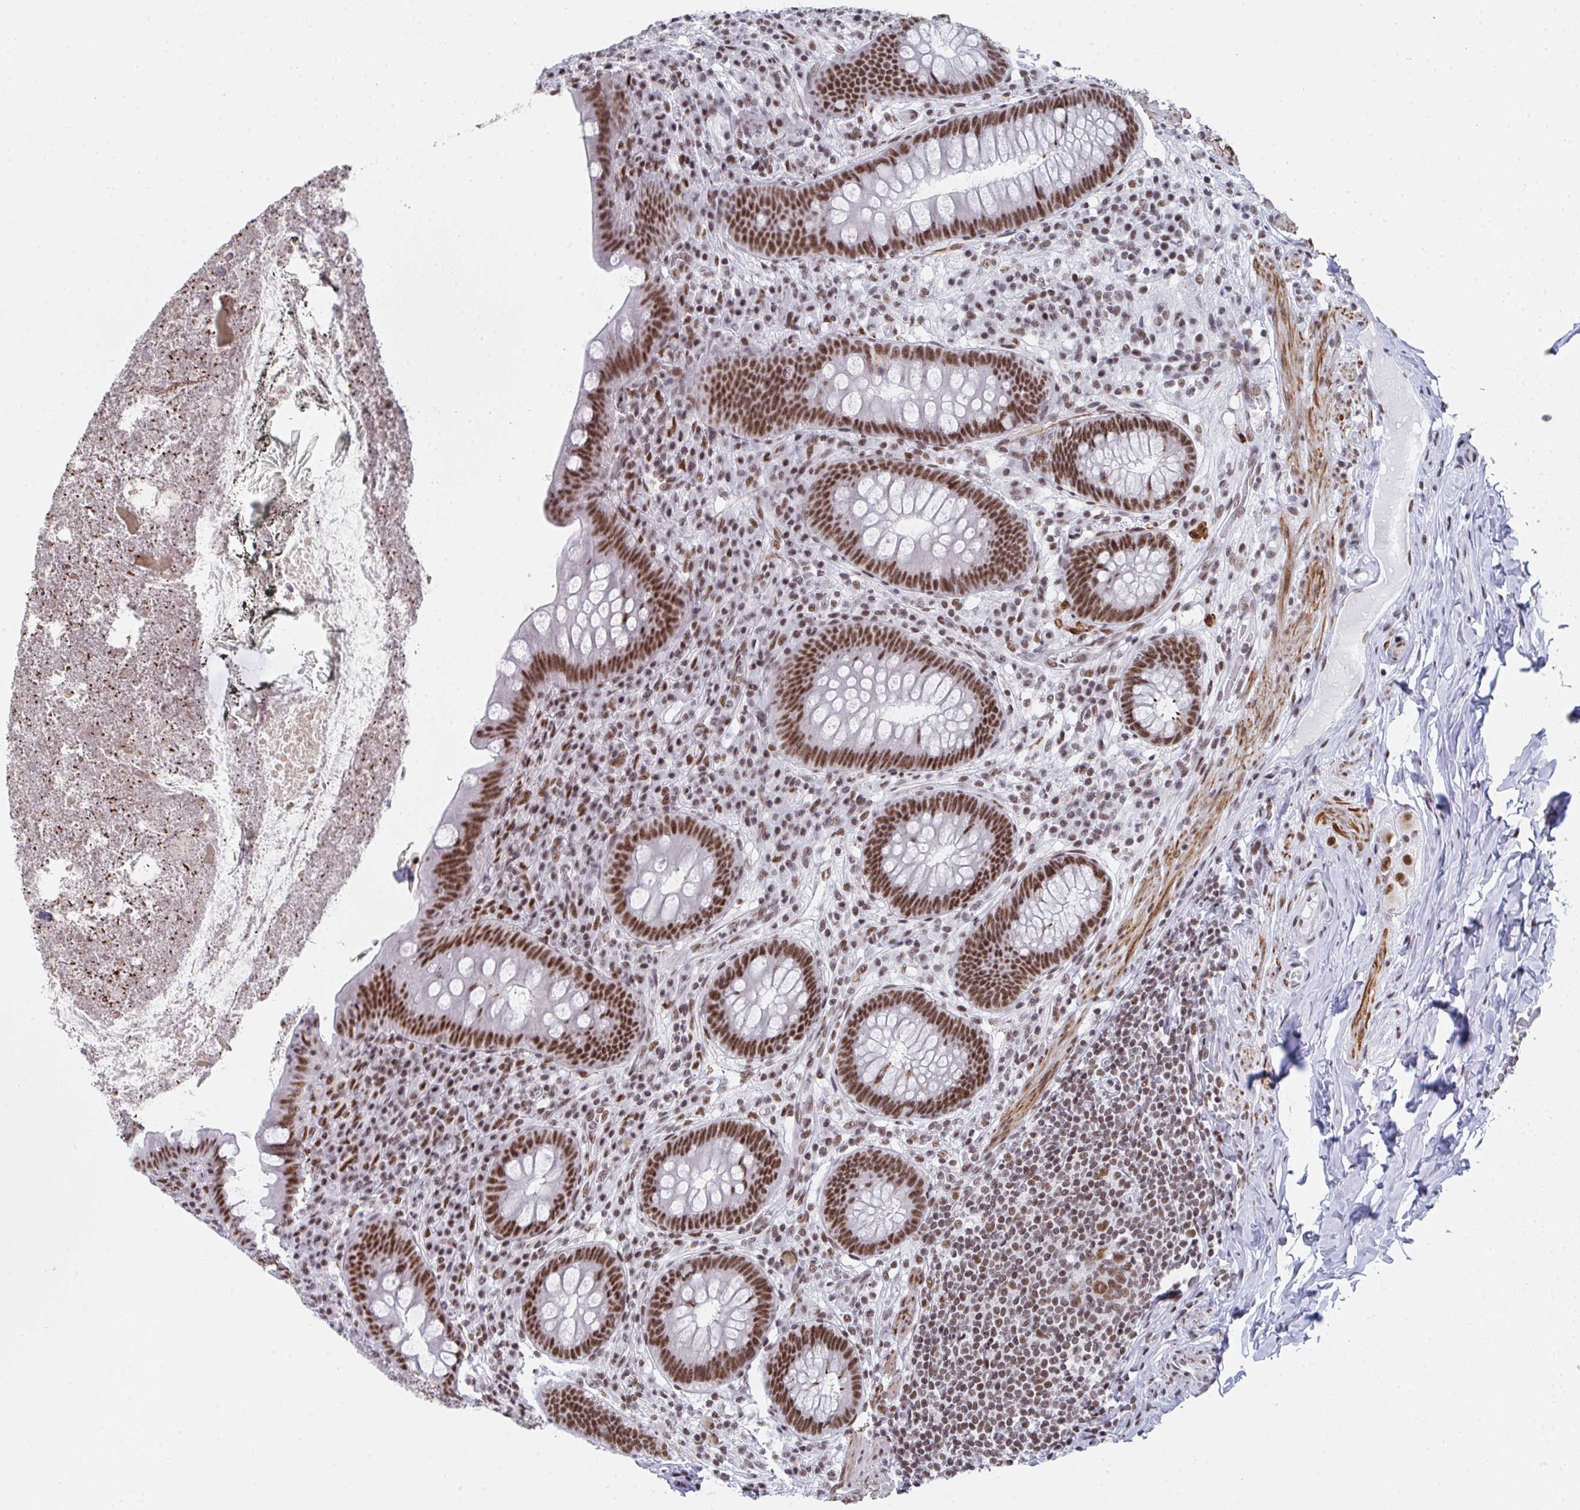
{"staining": {"intensity": "moderate", "quantity": ">75%", "location": "nuclear"}, "tissue": "appendix", "cell_type": "Glandular cells", "image_type": "normal", "snomed": [{"axis": "morphology", "description": "Normal tissue, NOS"}, {"axis": "topography", "description": "Appendix"}], "caption": "Immunohistochemistry (IHC) image of unremarkable appendix stained for a protein (brown), which displays medium levels of moderate nuclear expression in about >75% of glandular cells.", "gene": "SNRNP70", "patient": {"sex": "male", "age": 71}}